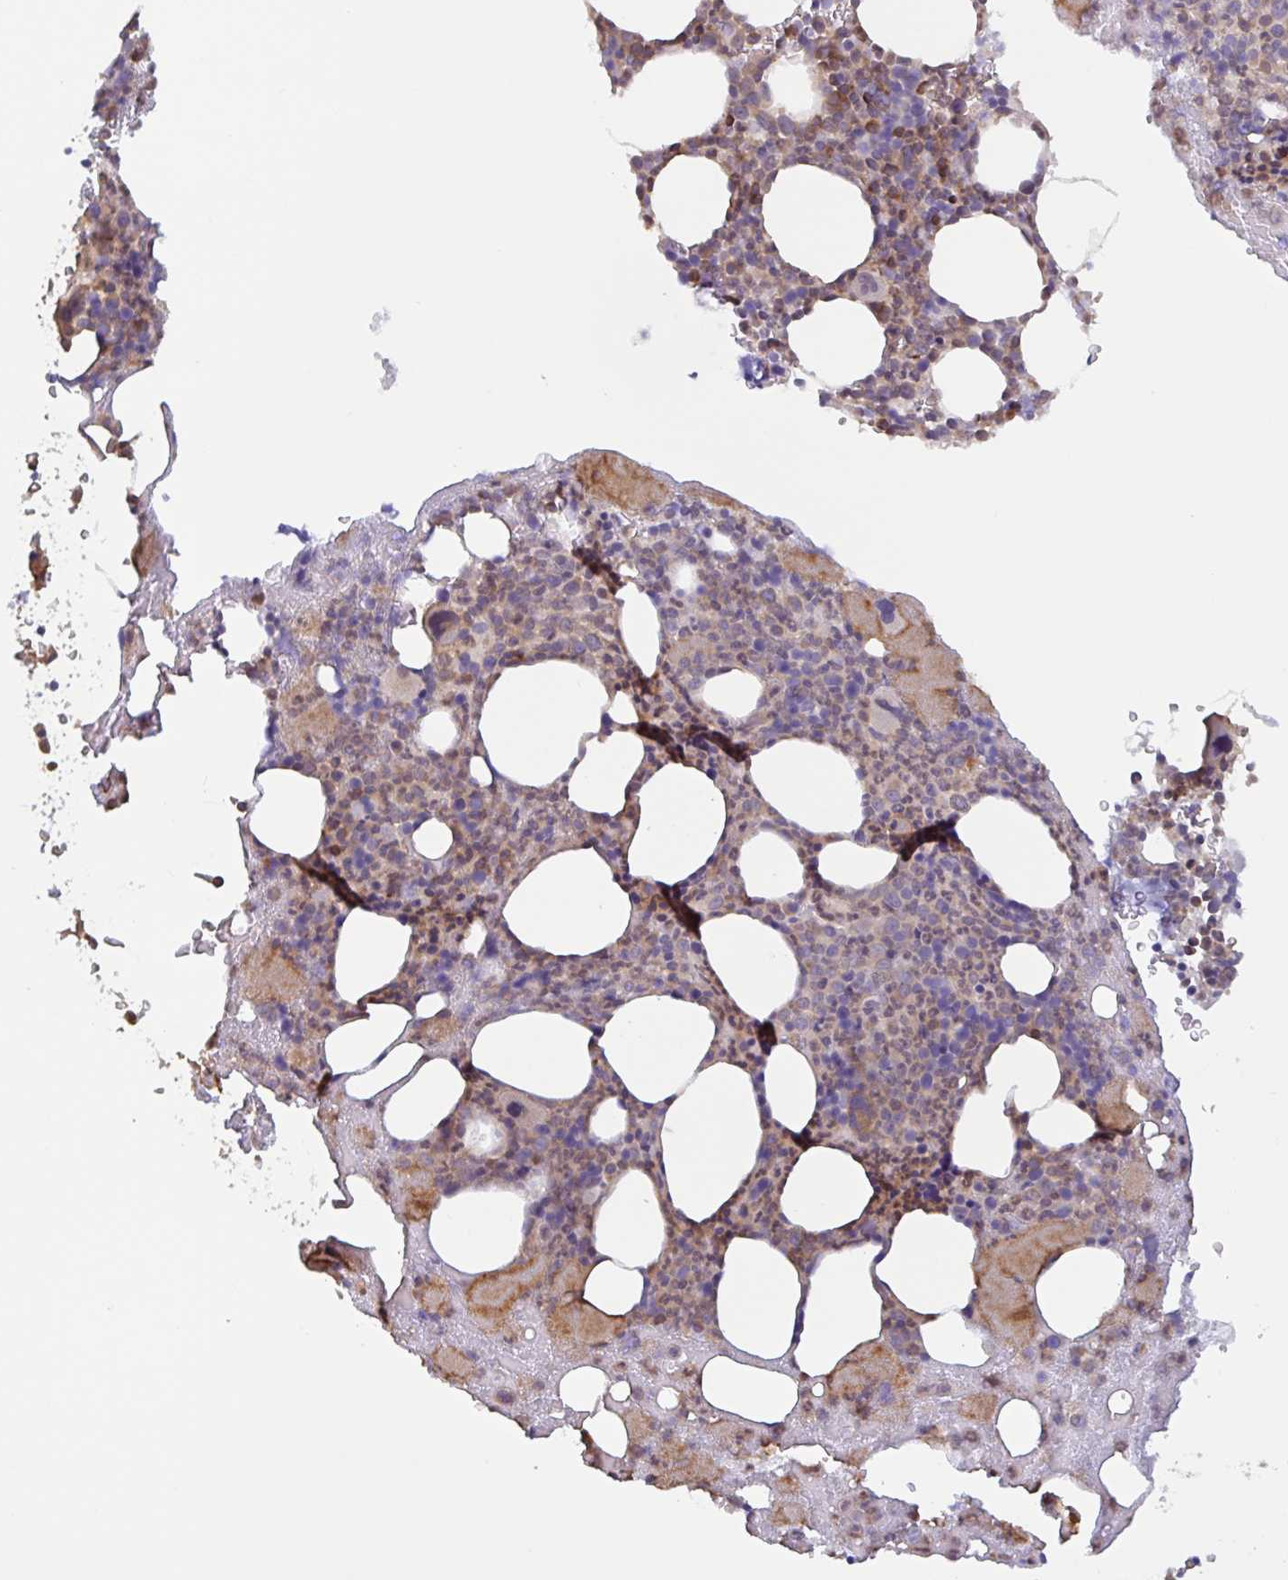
{"staining": {"intensity": "weak", "quantity": "25%-75%", "location": "cytoplasmic/membranous"}, "tissue": "bone marrow", "cell_type": "Hematopoietic cells", "image_type": "normal", "snomed": [{"axis": "morphology", "description": "Normal tissue, NOS"}, {"axis": "topography", "description": "Bone marrow"}], "caption": "Immunohistochemistry (DAB (3,3'-diaminobenzidine)) staining of benign bone marrow shows weak cytoplasmic/membranous protein staining in about 25%-75% of hematopoietic cells.", "gene": "OTOP2", "patient": {"sex": "female", "age": 59}}